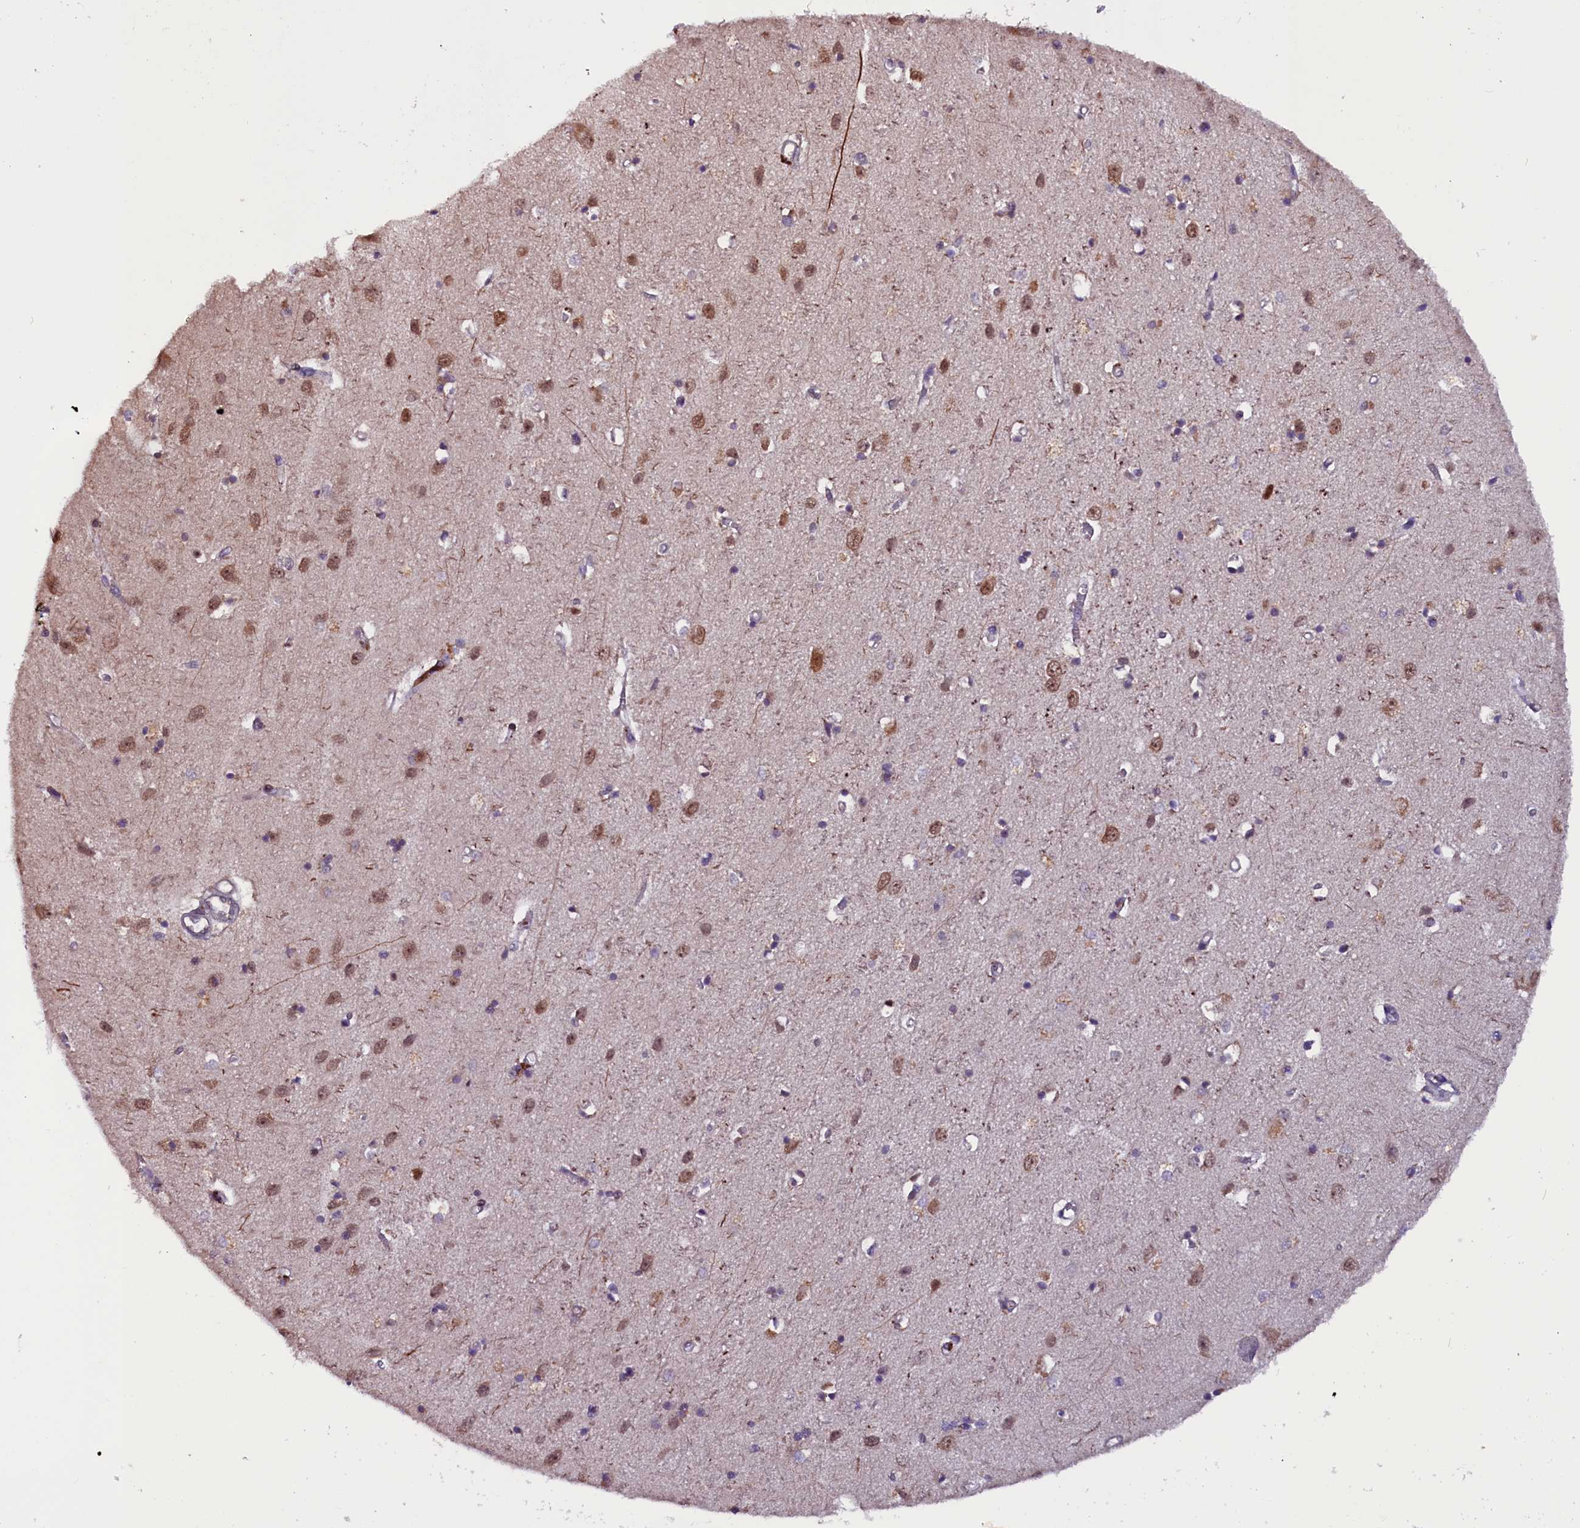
{"staining": {"intensity": "negative", "quantity": "none", "location": "none"}, "tissue": "cerebral cortex", "cell_type": "Endothelial cells", "image_type": "normal", "snomed": [{"axis": "morphology", "description": "Normal tissue, NOS"}, {"axis": "topography", "description": "Cerebral cortex"}], "caption": "An image of cerebral cortex stained for a protein reveals no brown staining in endothelial cells. (DAB immunohistochemistry (IHC), high magnification).", "gene": "RNMT", "patient": {"sex": "female", "age": 64}}